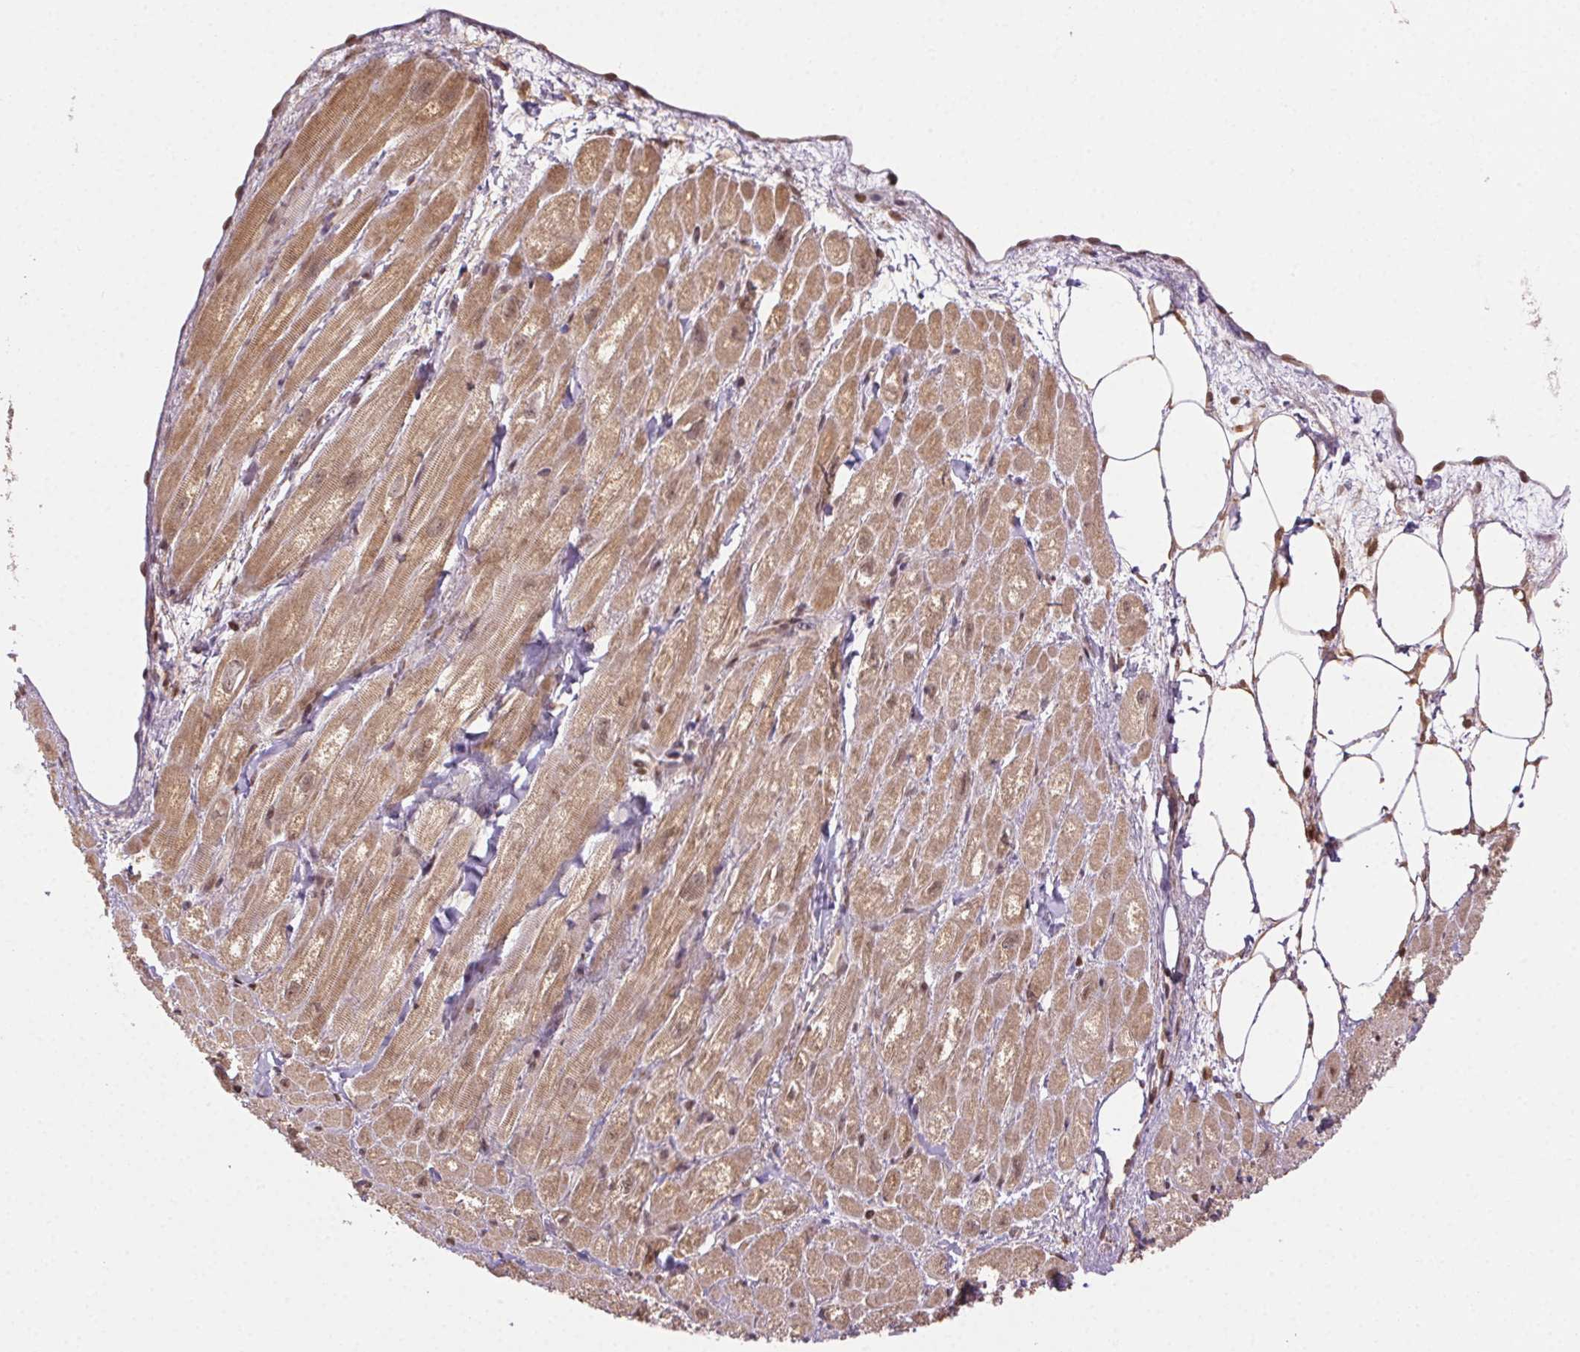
{"staining": {"intensity": "moderate", "quantity": "25%-75%", "location": "cytoplasmic/membranous"}, "tissue": "heart muscle", "cell_type": "Cardiomyocytes", "image_type": "normal", "snomed": [{"axis": "morphology", "description": "Normal tissue, NOS"}, {"axis": "topography", "description": "Heart"}], "caption": "A photomicrograph of heart muscle stained for a protein demonstrates moderate cytoplasmic/membranous brown staining in cardiomyocytes. The protein is stained brown, and the nuclei are stained in blue (DAB (3,3'-diaminobenzidine) IHC with brightfield microscopy, high magnification).", "gene": "TREML4", "patient": {"sex": "female", "age": 62}}